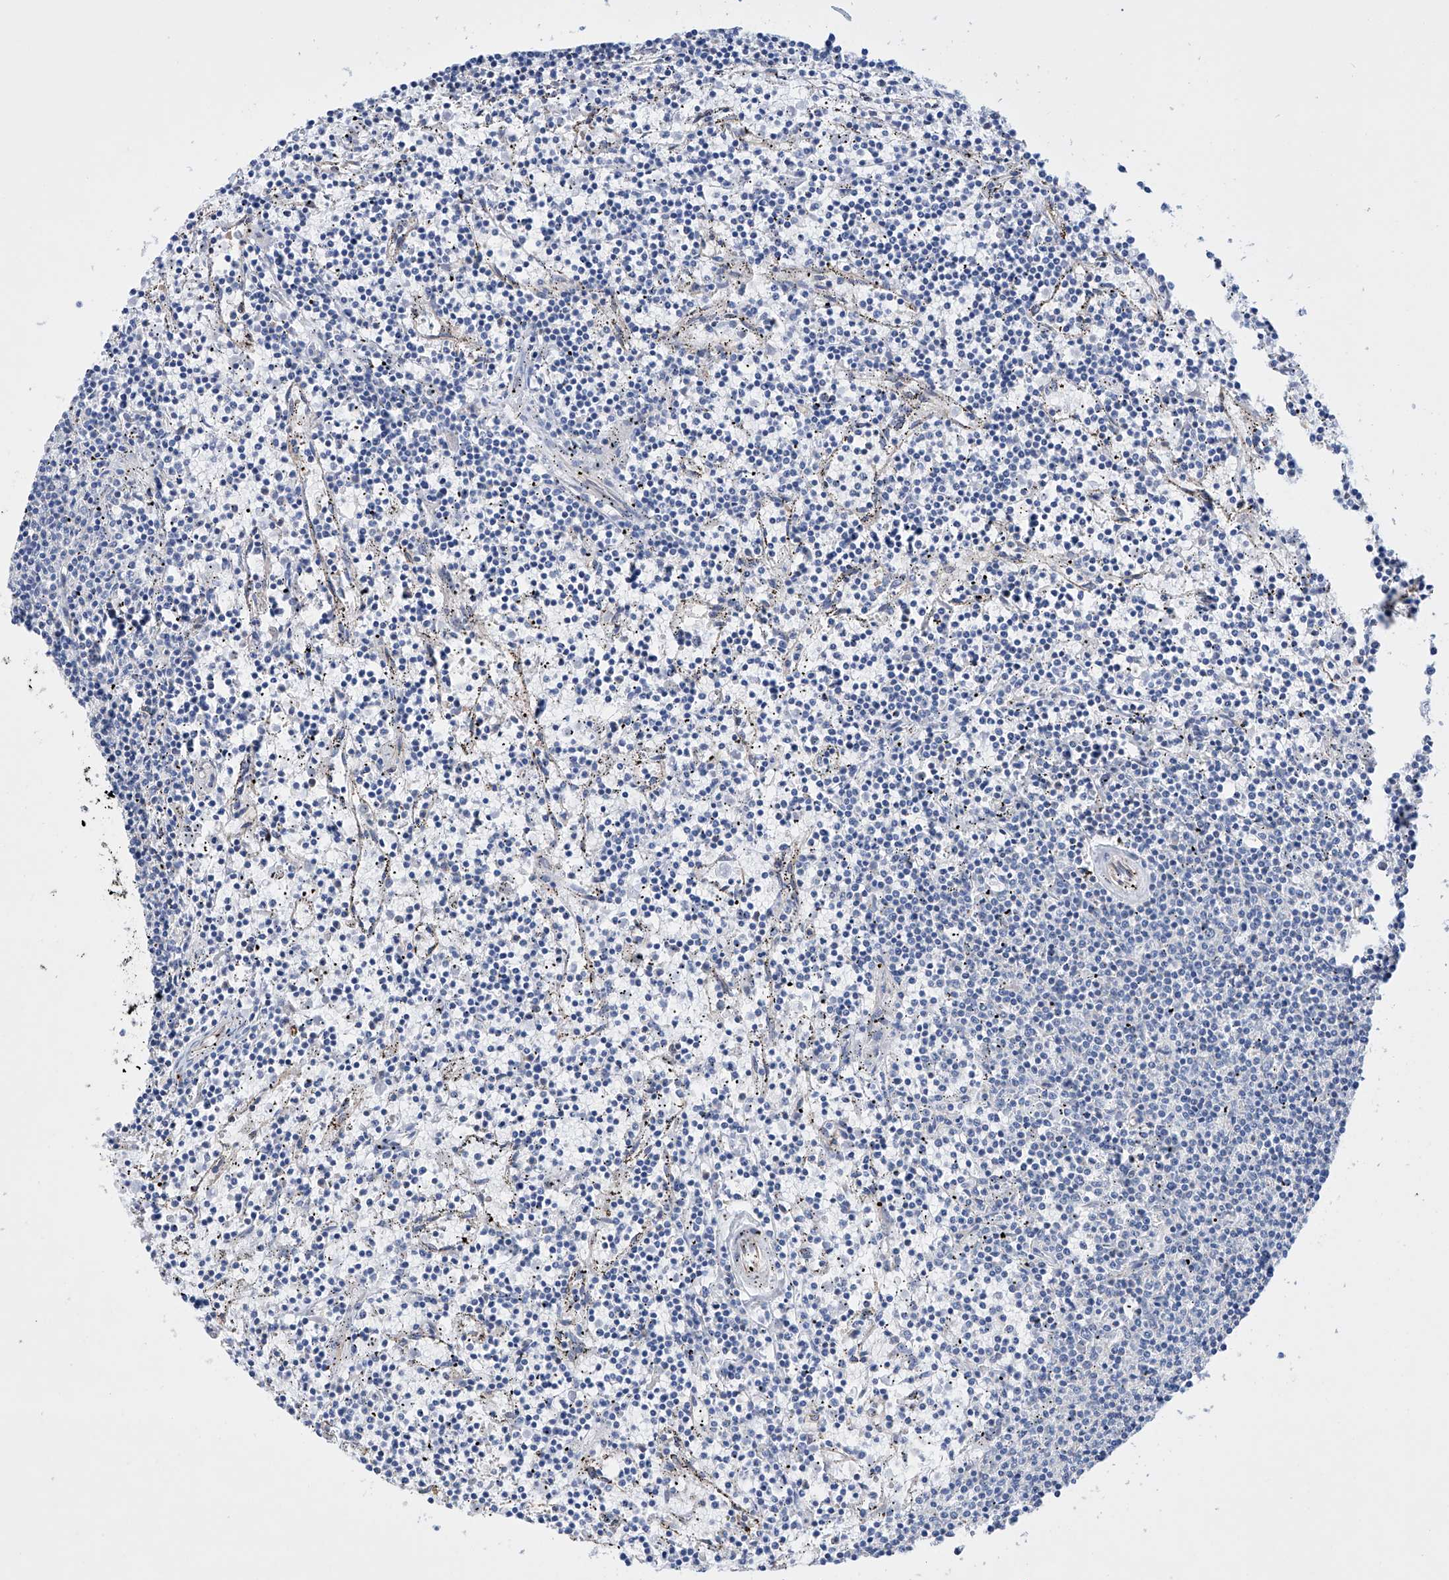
{"staining": {"intensity": "negative", "quantity": "none", "location": "none"}, "tissue": "lymphoma", "cell_type": "Tumor cells", "image_type": "cancer", "snomed": [{"axis": "morphology", "description": "Malignant lymphoma, non-Hodgkin's type, Low grade"}, {"axis": "topography", "description": "Spleen"}], "caption": "Immunohistochemical staining of human lymphoma exhibits no significant staining in tumor cells.", "gene": "AFG1L", "patient": {"sex": "female", "age": 50}}